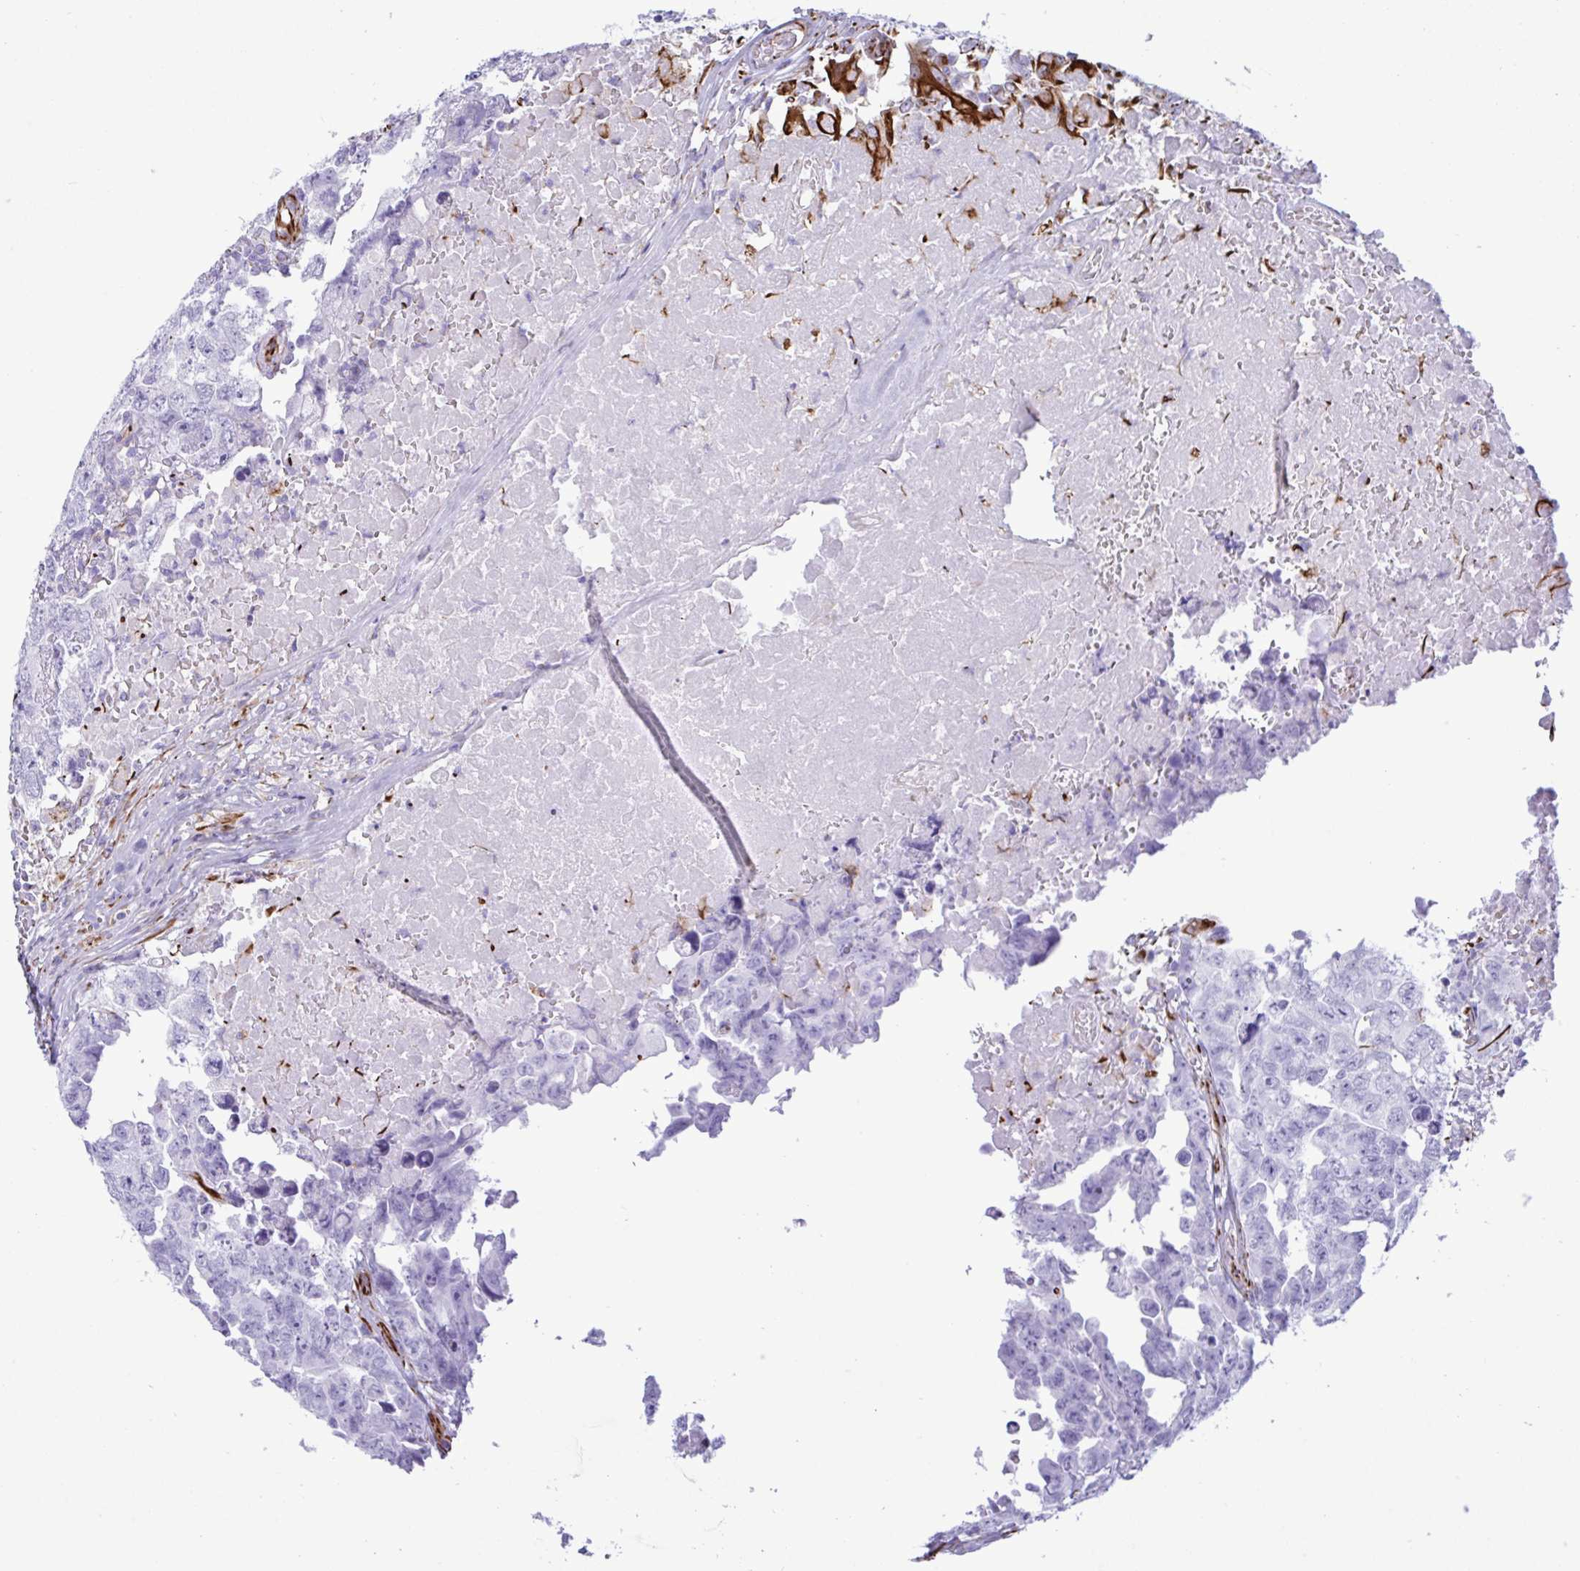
{"staining": {"intensity": "negative", "quantity": "none", "location": "none"}, "tissue": "testis cancer", "cell_type": "Tumor cells", "image_type": "cancer", "snomed": [{"axis": "morphology", "description": "Carcinoma, Embryonal, NOS"}, {"axis": "topography", "description": "Testis"}], "caption": "Immunohistochemistry histopathology image of embryonal carcinoma (testis) stained for a protein (brown), which shows no expression in tumor cells.", "gene": "SMAD5", "patient": {"sex": "male", "age": 22}}